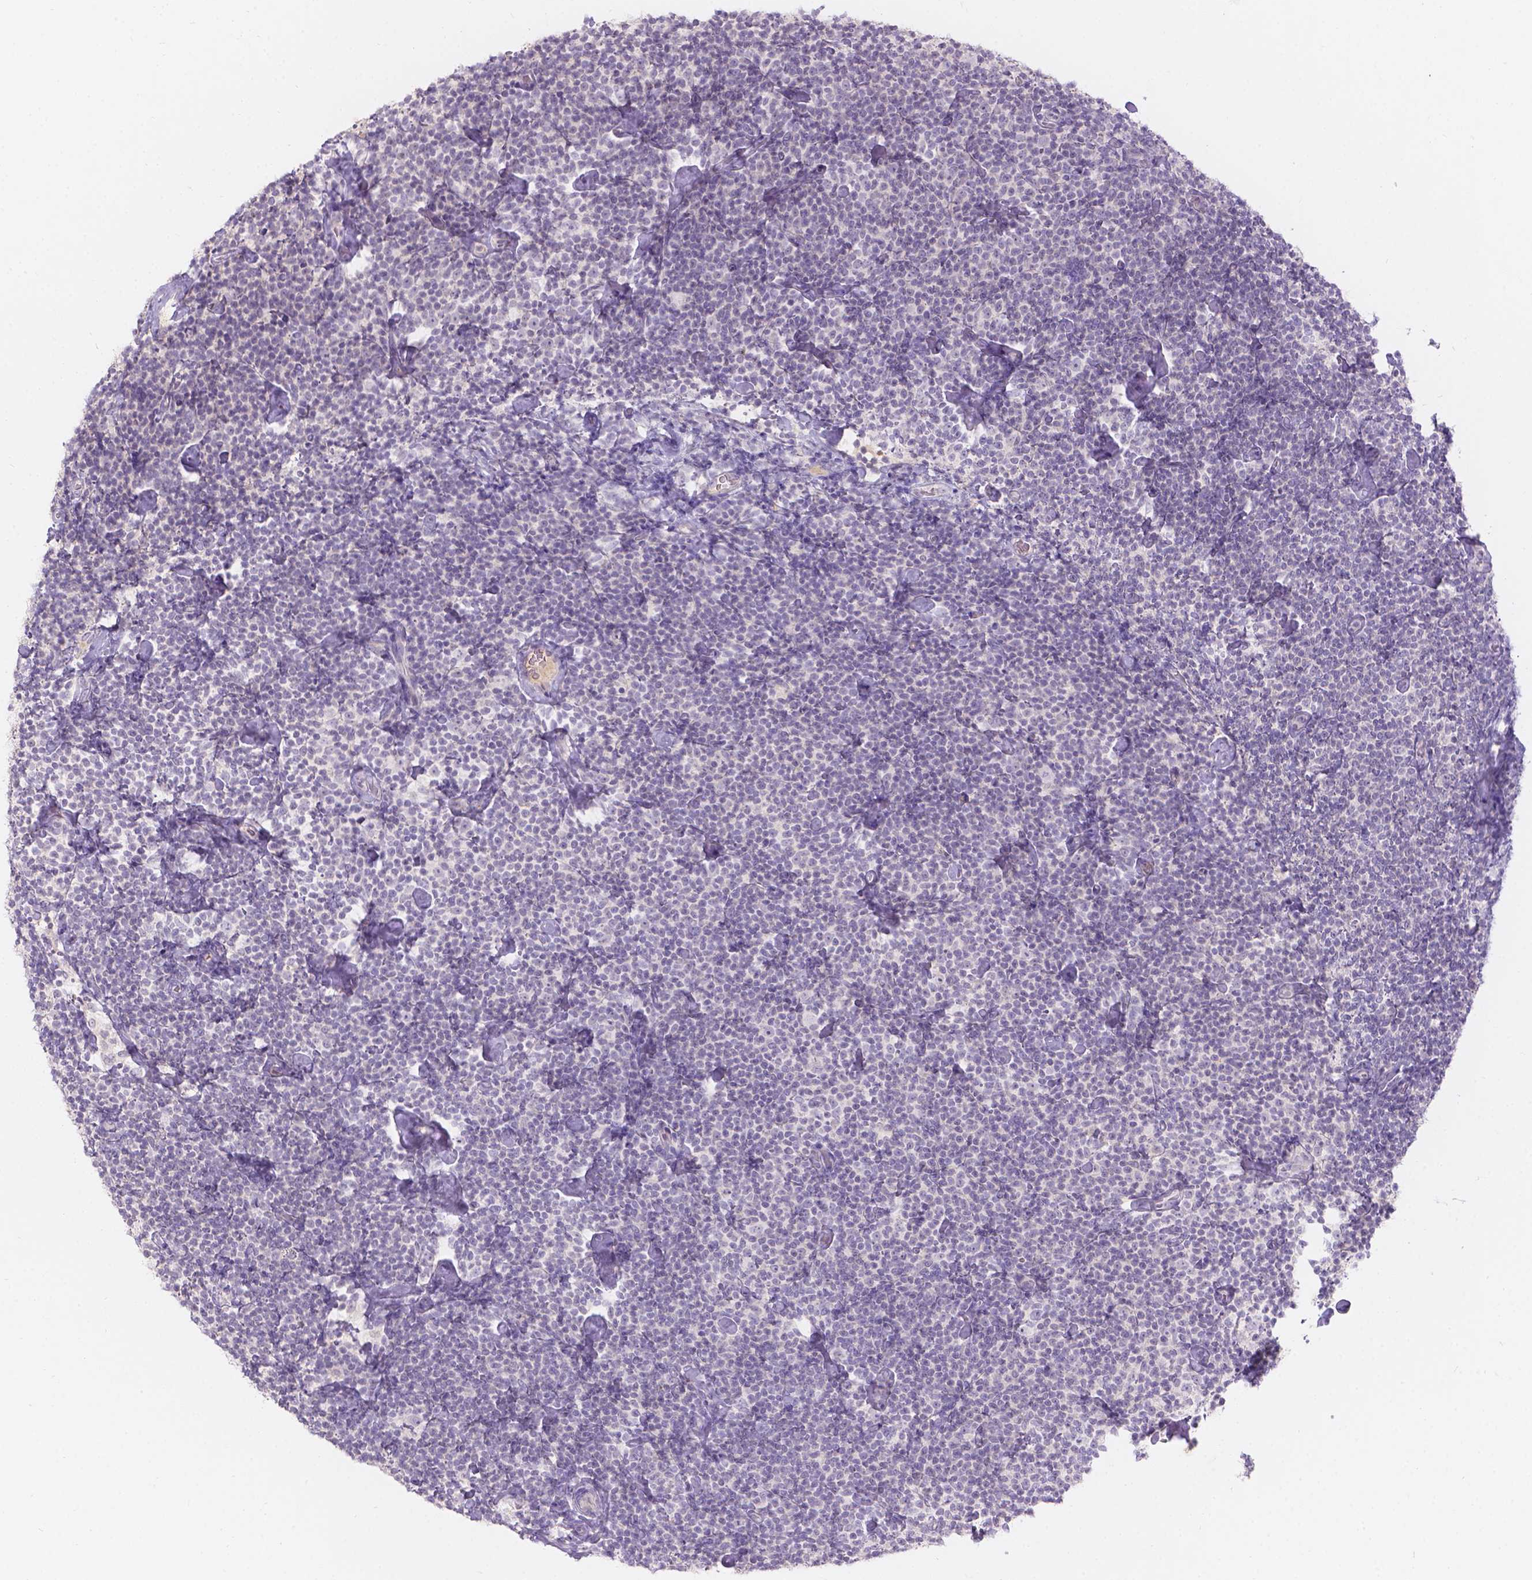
{"staining": {"intensity": "negative", "quantity": "none", "location": "none"}, "tissue": "lymphoma", "cell_type": "Tumor cells", "image_type": "cancer", "snomed": [{"axis": "morphology", "description": "Malignant lymphoma, non-Hodgkin's type, Low grade"}, {"axis": "topography", "description": "Lymph node"}], "caption": "Immunohistochemical staining of human lymphoma shows no significant positivity in tumor cells.", "gene": "DCAF4L1", "patient": {"sex": "male", "age": 81}}